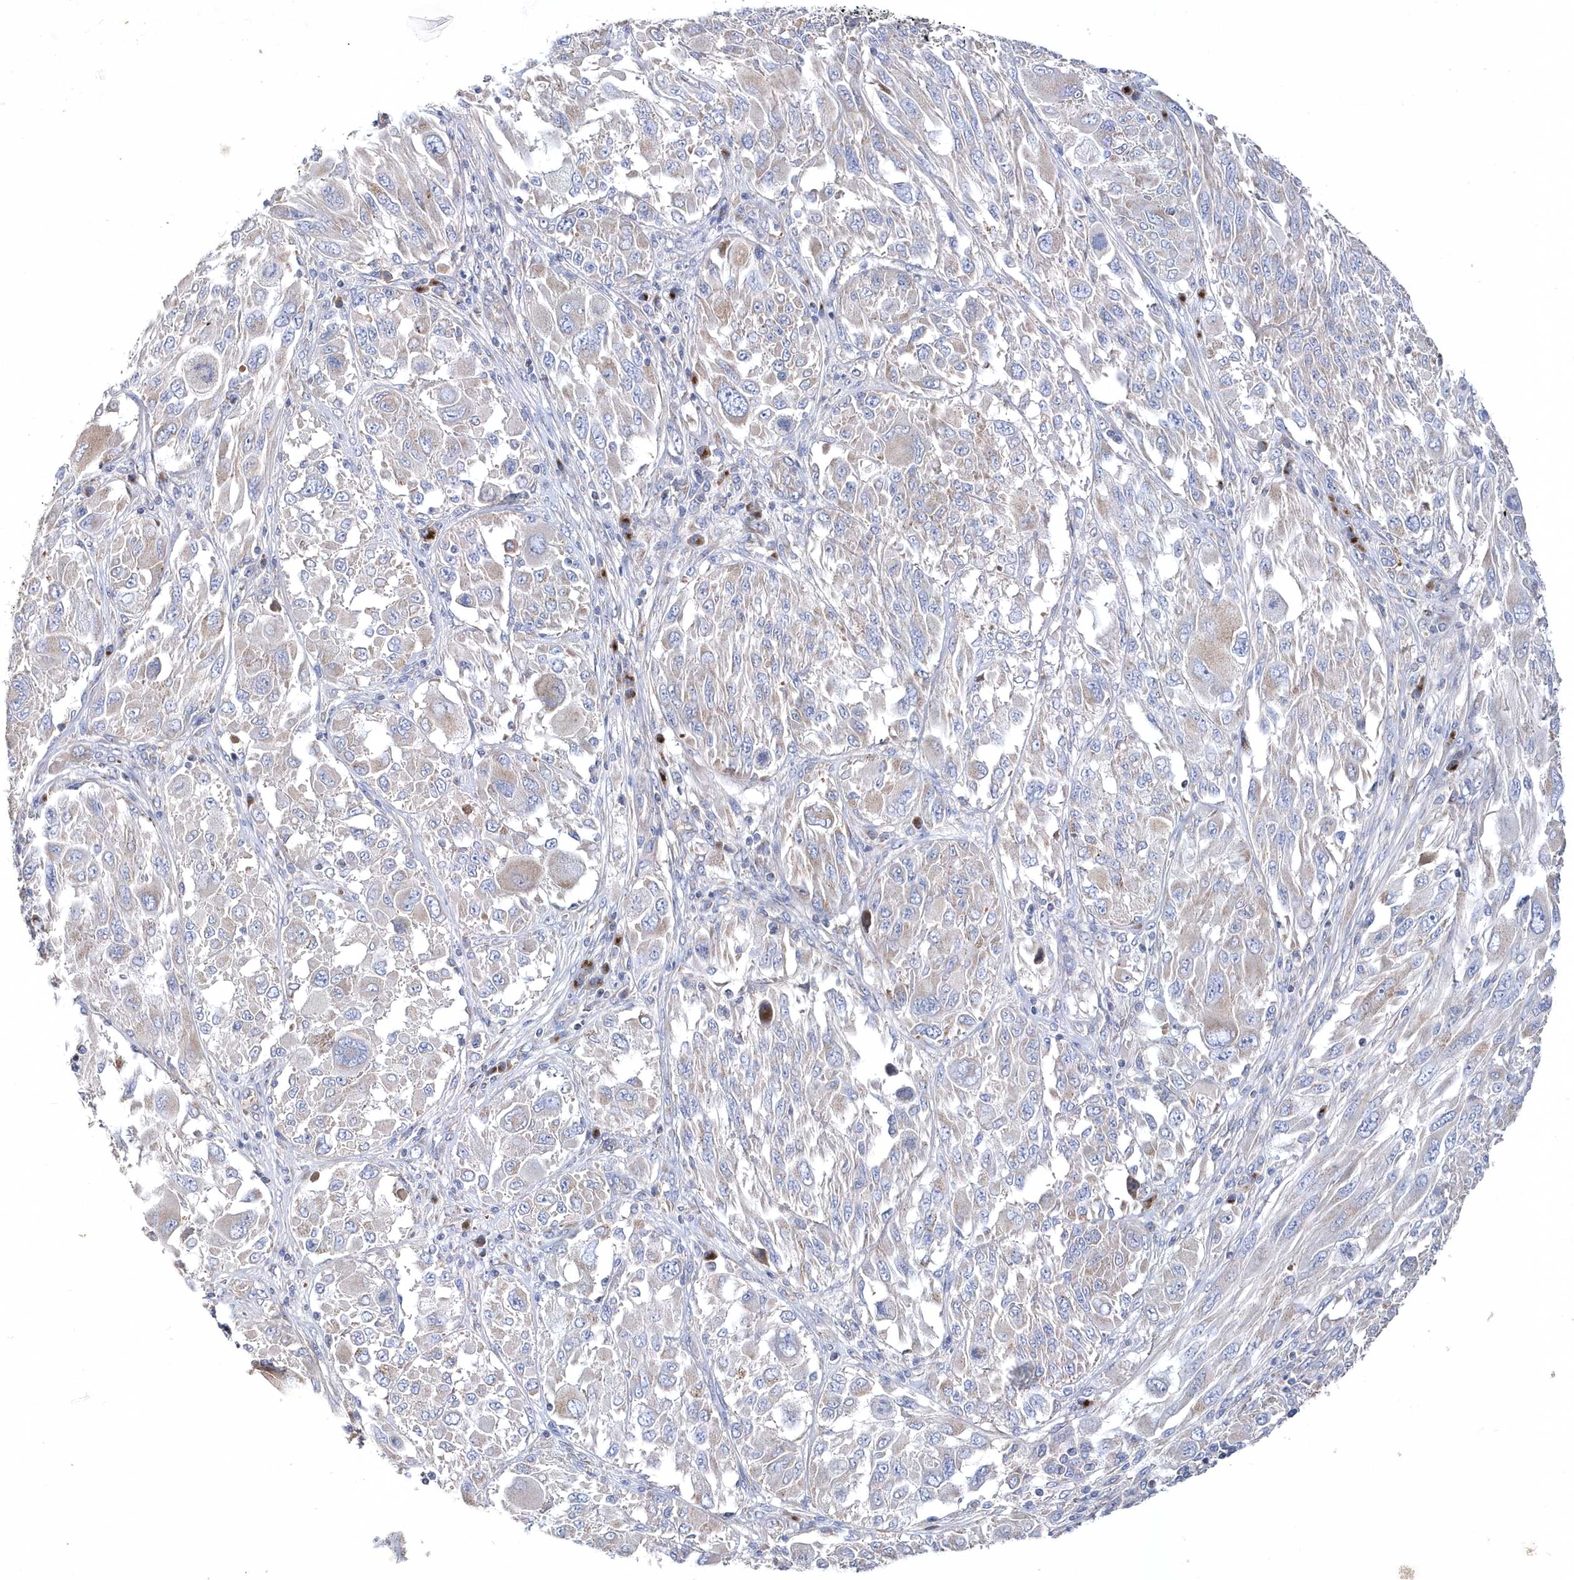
{"staining": {"intensity": "weak", "quantity": "25%-75%", "location": "cytoplasmic/membranous"}, "tissue": "melanoma", "cell_type": "Tumor cells", "image_type": "cancer", "snomed": [{"axis": "morphology", "description": "Malignant melanoma, NOS"}, {"axis": "topography", "description": "Skin"}], "caption": "Tumor cells display low levels of weak cytoplasmic/membranous expression in approximately 25%-75% of cells in melanoma.", "gene": "METTL8", "patient": {"sex": "female", "age": 91}}